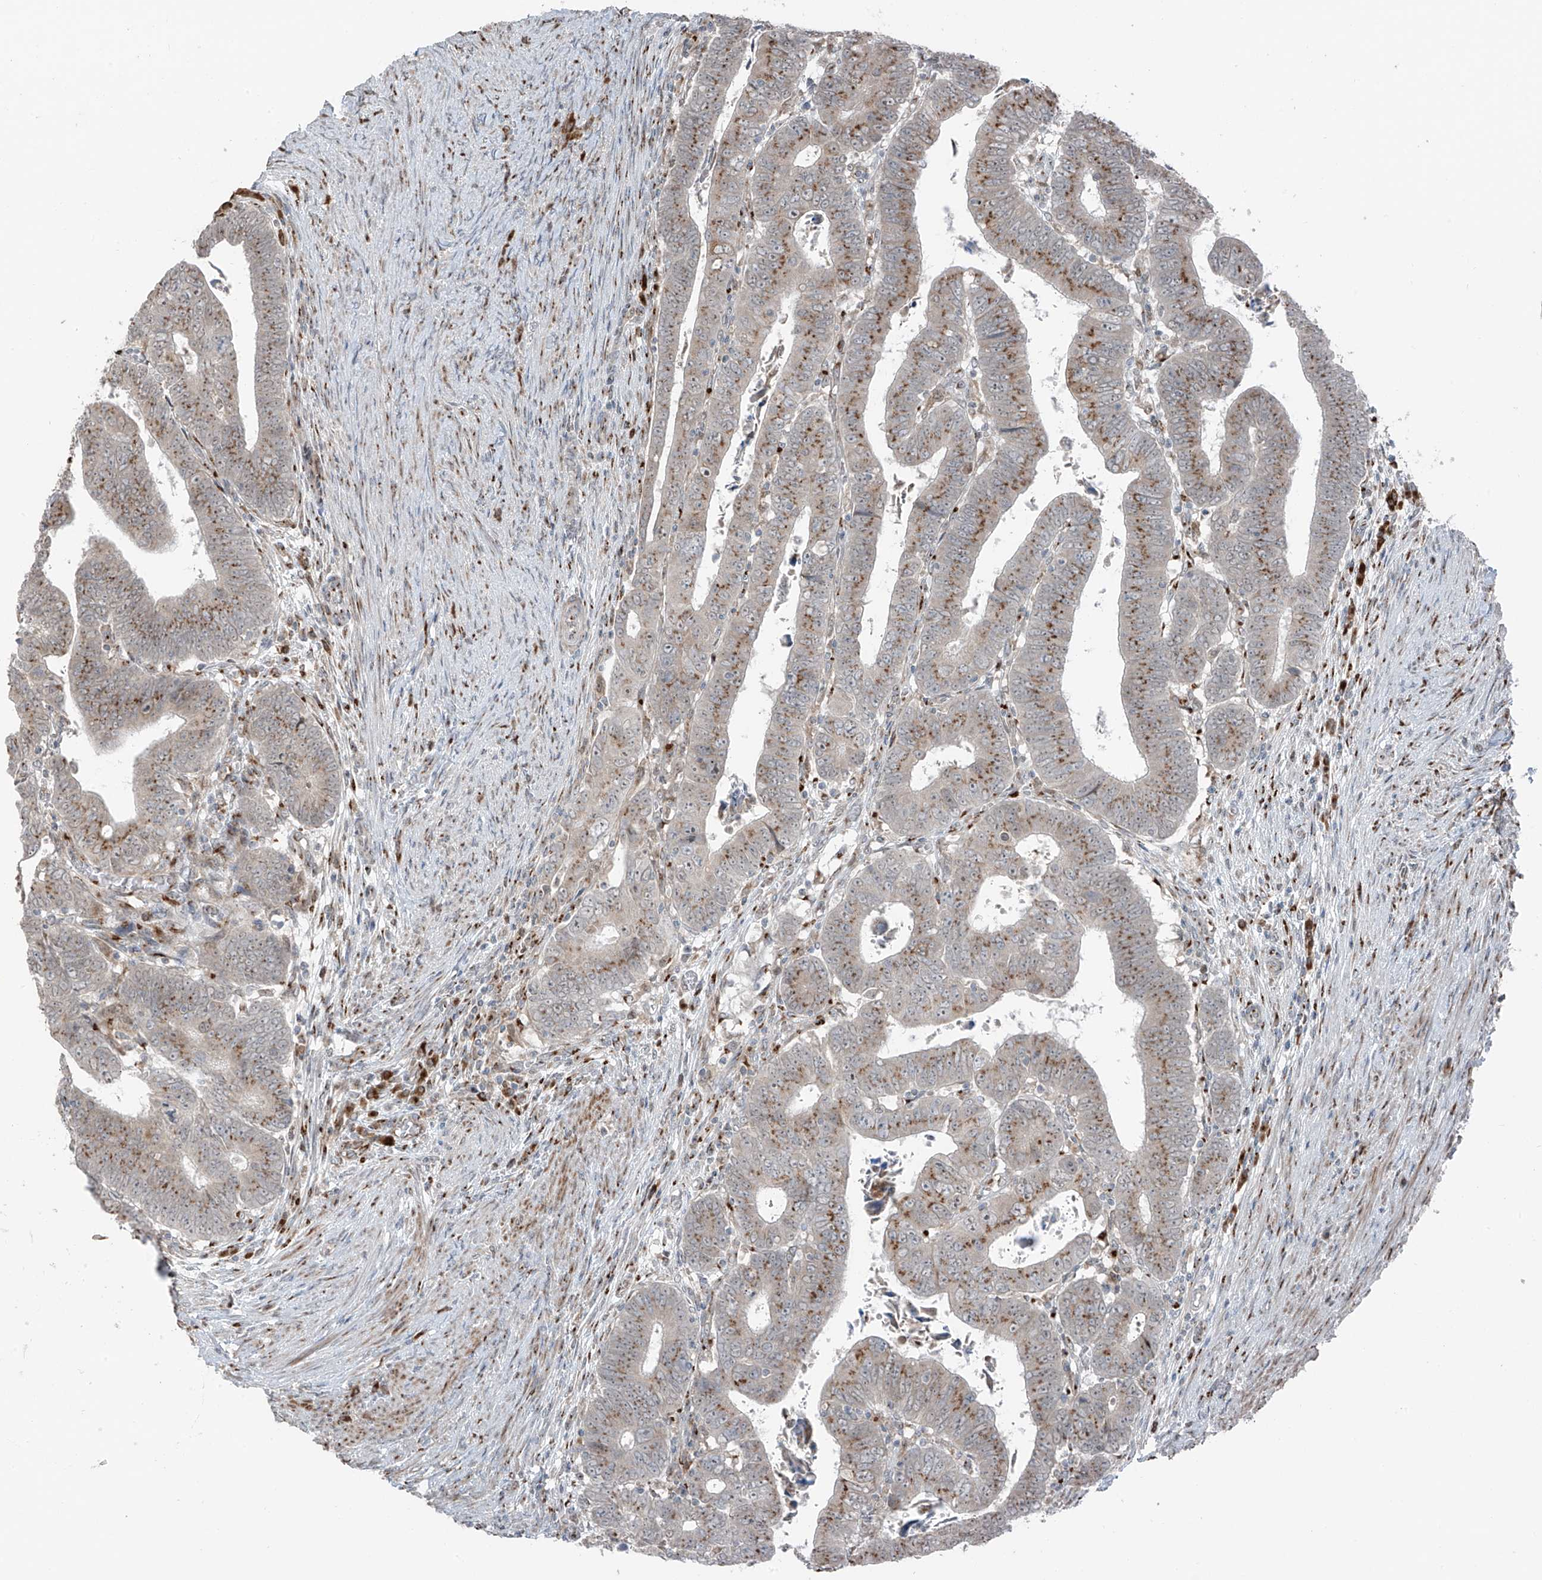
{"staining": {"intensity": "moderate", "quantity": ">75%", "location": "cytoplasmic/membranous"}, "tissue": "colorectal cancer", "cell_type": "Tumor cells", "image_type": "cancer", "snomed": [{"axis": "morphology", "description": "Normal tissue, NOS"}, {"axis": "morphology", "description": "Adenocarcinoma, NOS"}, {"axis": "topography", "description": "Rectum"}], "caption": "A medium amount of moderate cytoplasmic/membranous staining is identified in approximately >75% of tumor cells in adenocarcinoma (colorectal) tissue.", "gene": "ERLEC1", "patient": {"sex": "female", "age": 65}}